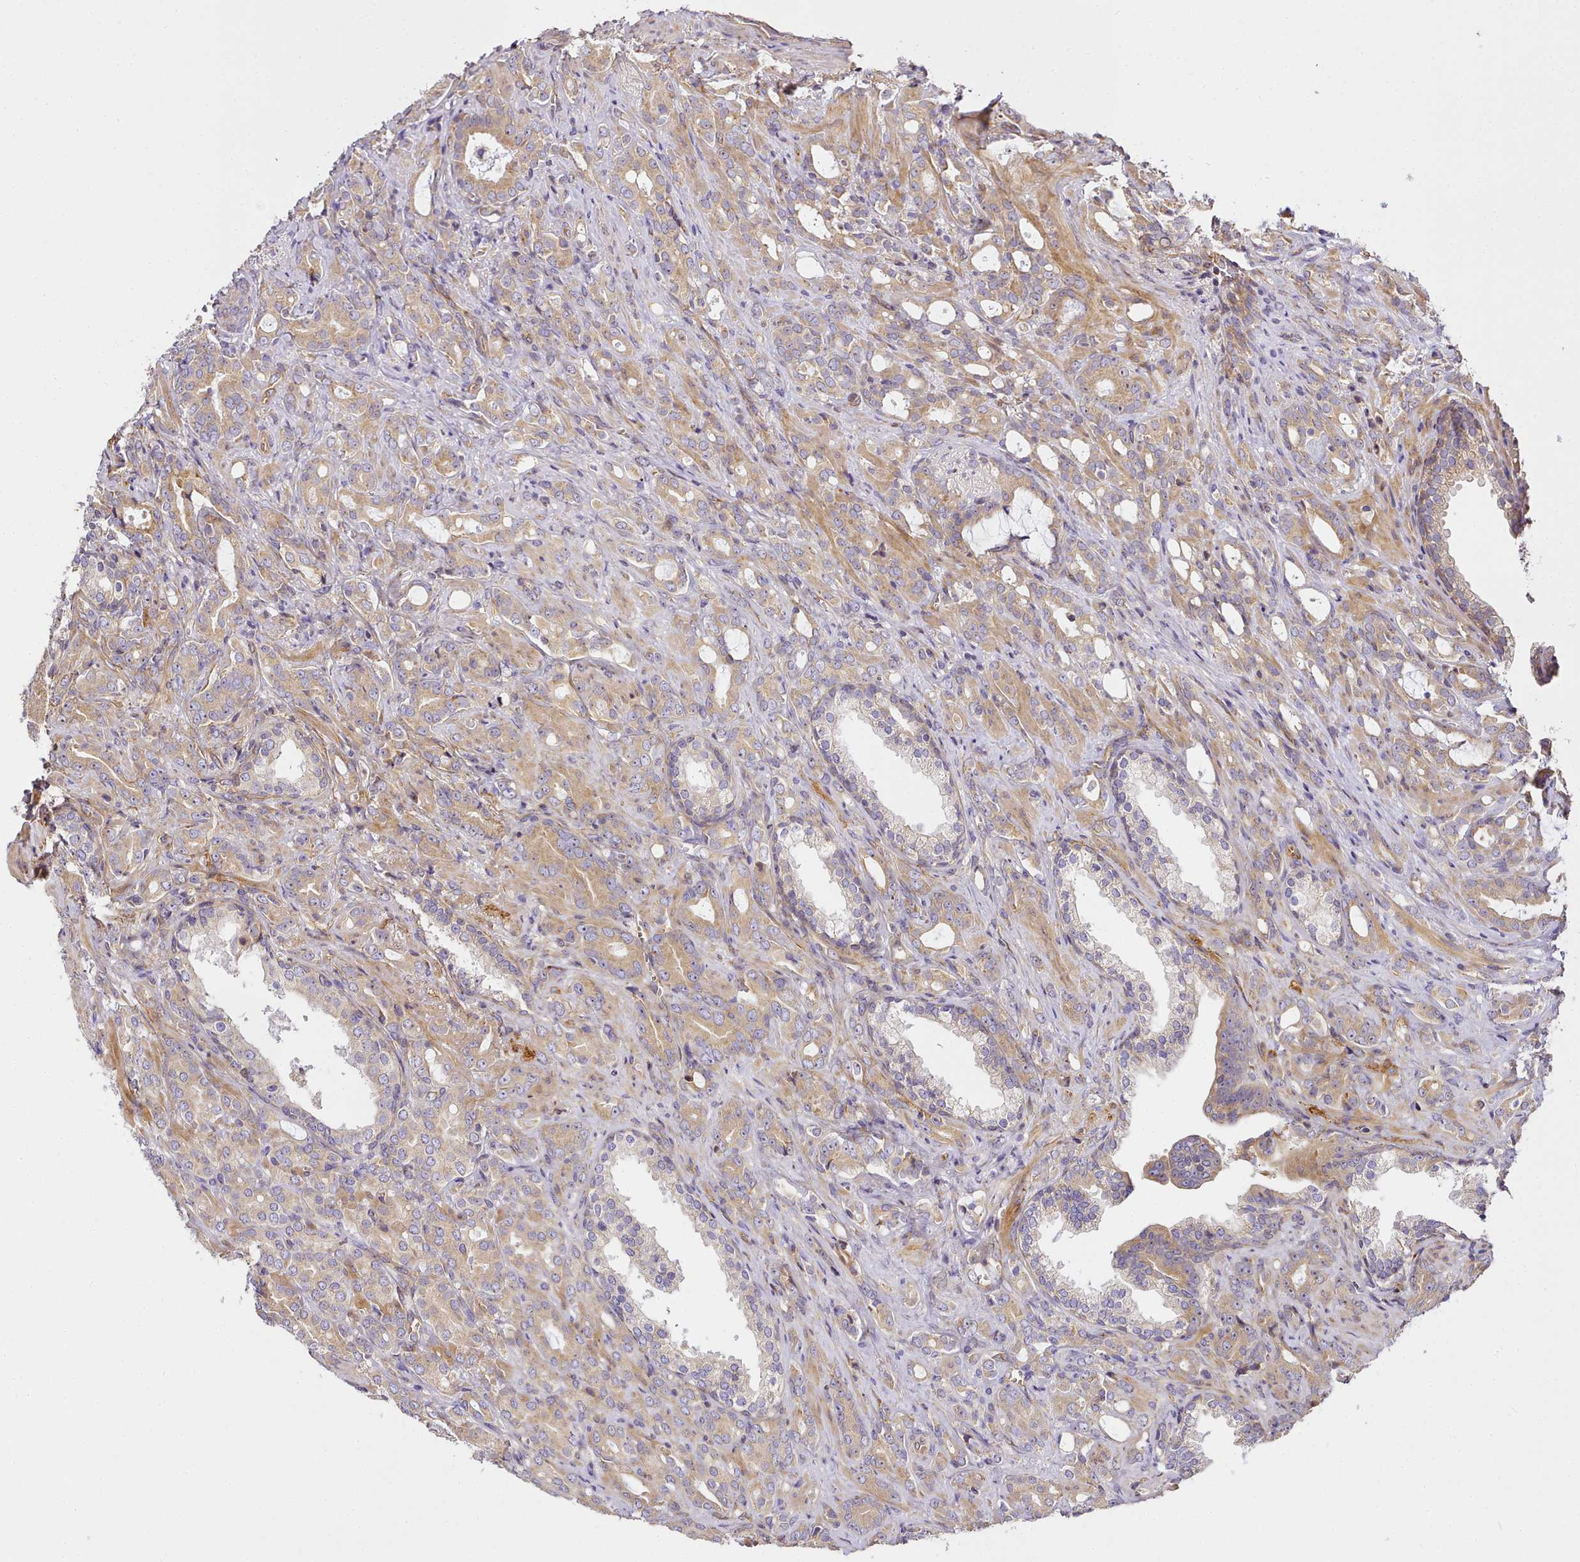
{"staining": {"intensity": "weak", "quantity": "25%-75%", "location": "cytoplasmic/membranous"}, "tissue": "prostate cancer", "cell_type": "Tumor cells", "image_type": "cancer", "snomed": [{"axis": "morphology", "description": "Adenocarcinoma, High grade"}, {"axis": "topography", "description": "Prostate"}], "caption": "Protein expression analysis of prostate high-grade adenocarcinoma shows weak cytoplasmic/membranous expression in approximately 25%-75% of tumor cells.", "gene": "NBPF1", "patient": {"sex": "male", "age": 72}}